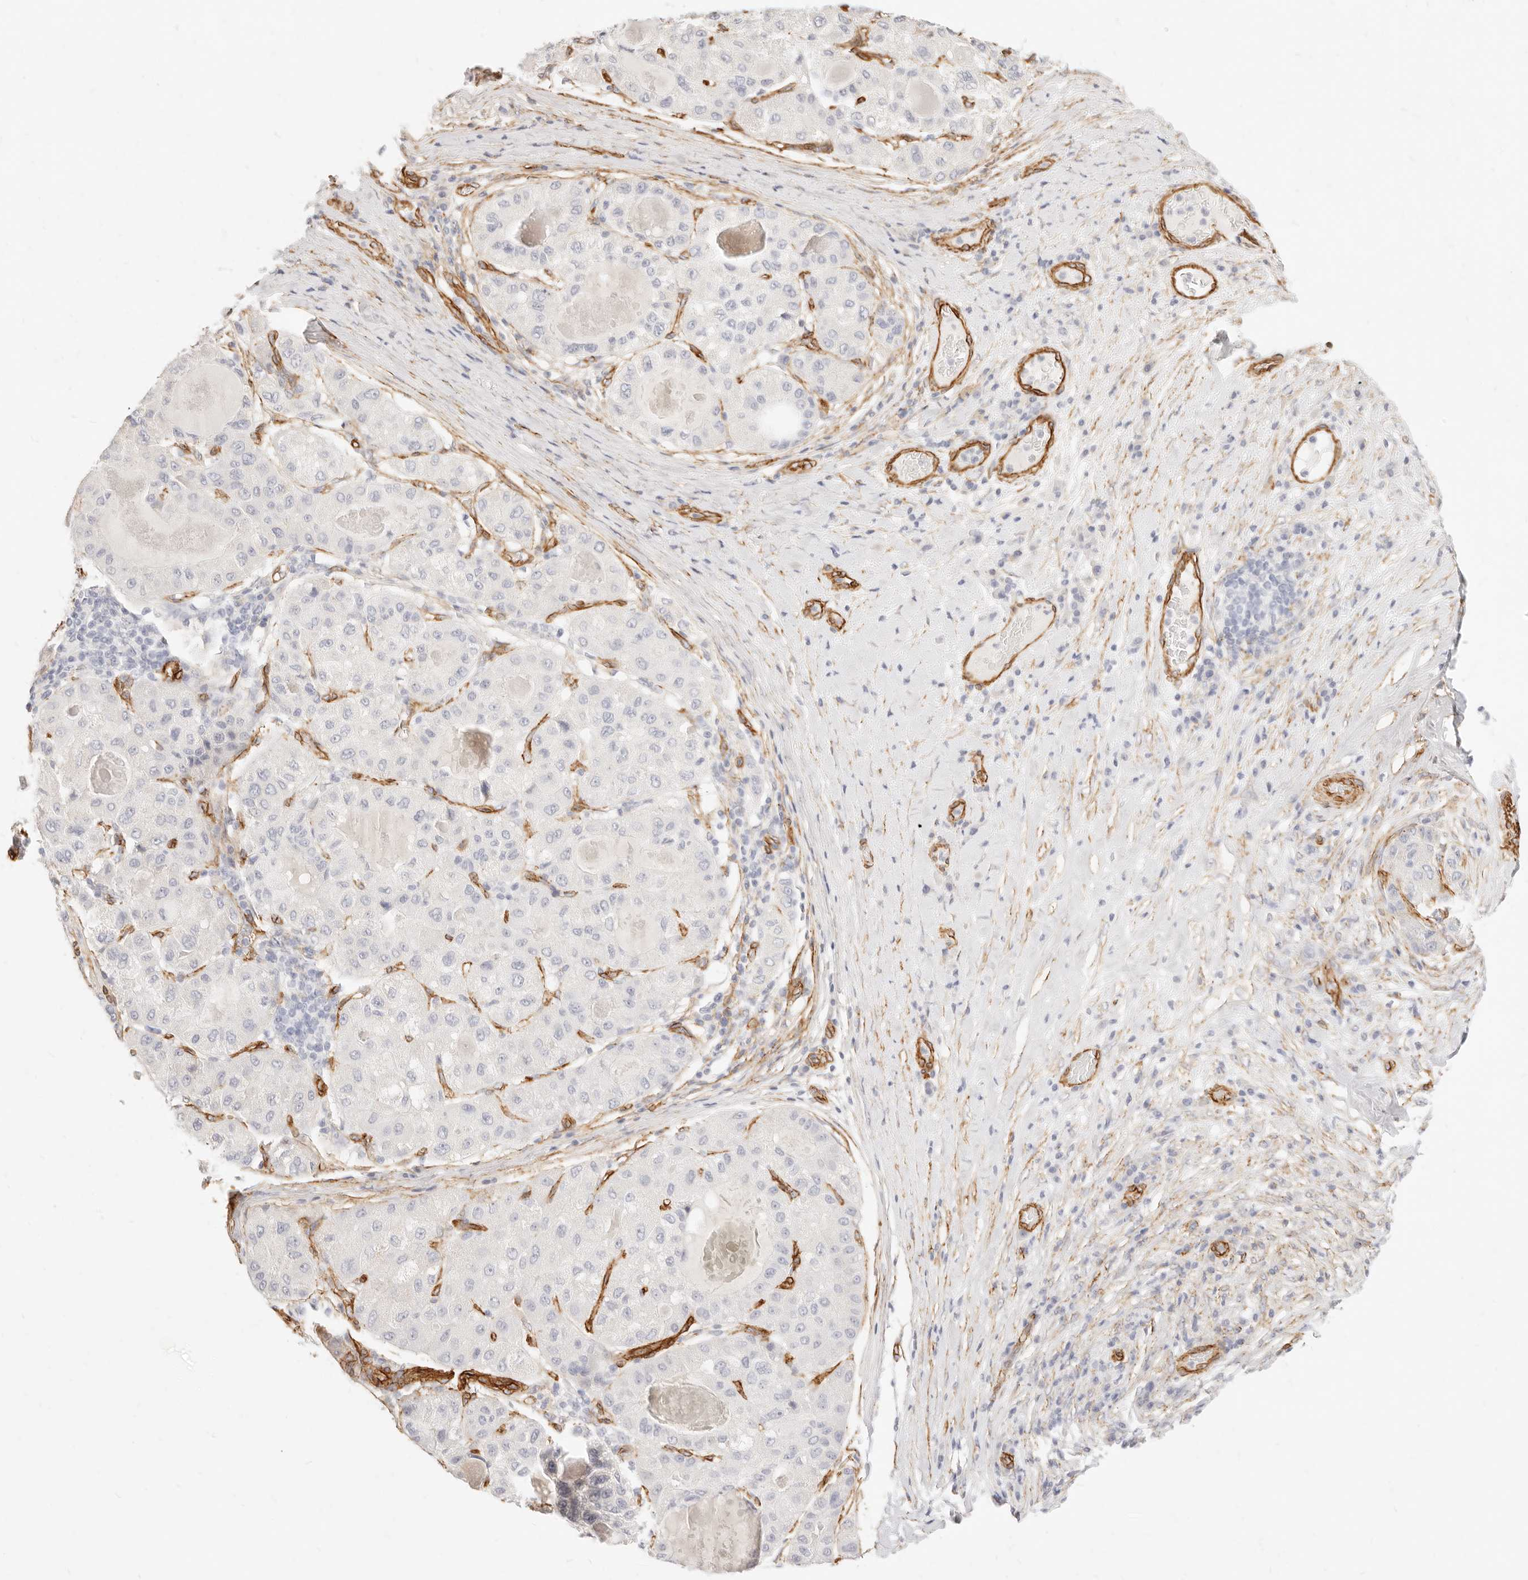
{"staining": {"intensity": "negative", "quantity": "none", "location": "none"}, "tissue": "liver cancer", "cell_type": "Tumor cells", "image_type": "cancer", "snomed": [{"axis": "morphology", "description": "Carcinoma, Hepatocellular, NOS"}, {"axis": "topography", "description": "Liver"}], "caption": "High power microscopy image of an immunohistochemistry image of hepatocellular carcinoma (liver), revealing no significant positivity in tumor cells.", "gene": "NUS1", "patient": {"sex": "male", "age": 80}}